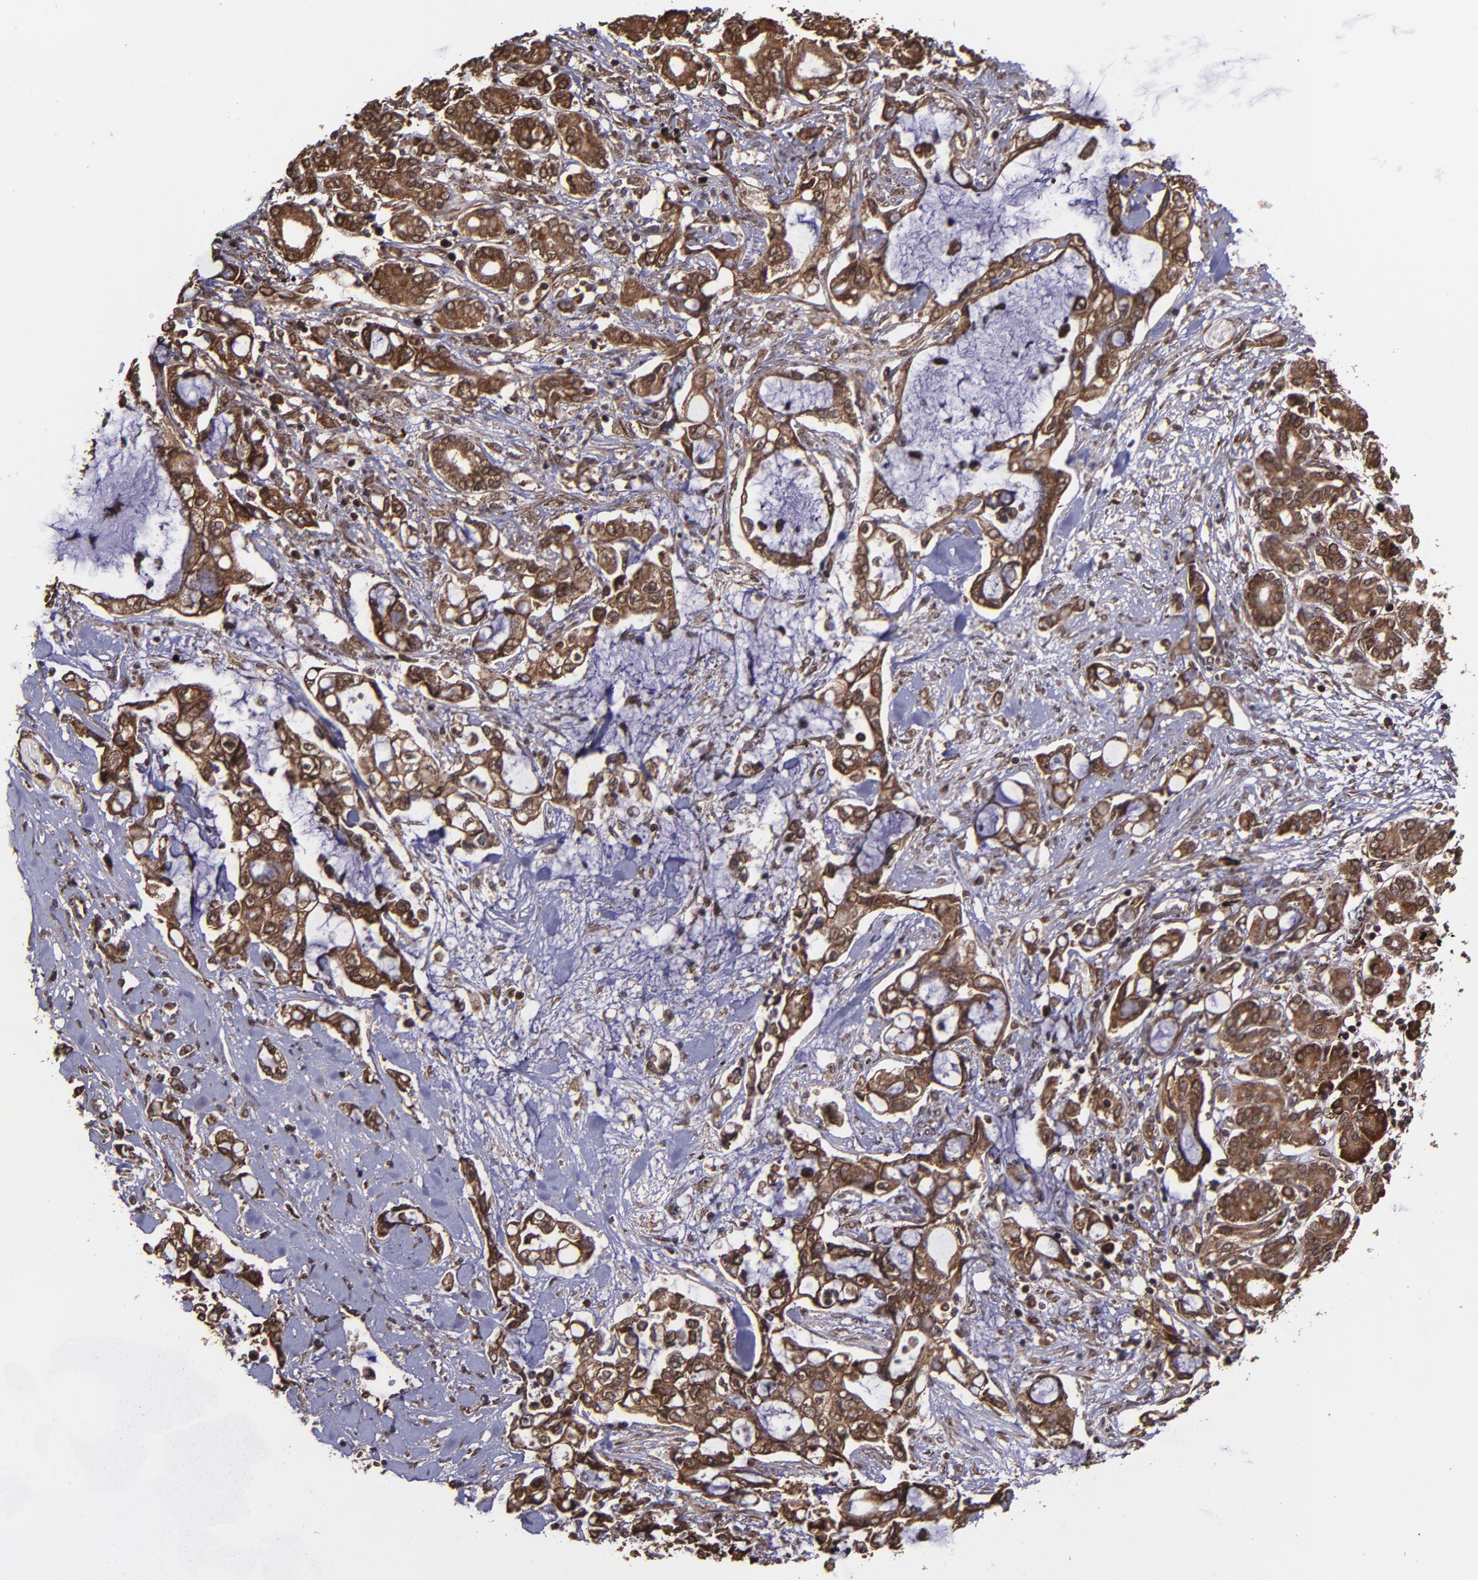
{"staining": {"intensity": "strong", "quantity": ">75%", "location": "cytoplasmic/membranous,nuclear"}, "tissue": "pancreatic cancer", "cell_type": "Tumor cells", "image_type": "cancer", "snomed": [{"axis": "morphology", "description": "Adenocarcinoma, NOS"}, {"axis": "topography", "description": "Pancreas"}], "caption": "Protein expression analysis of pancreatic cancer displays strong cytoplasmic/membranous and nuclear expression in approximately >75% of tumor cells.", "gene": "EIF4ENIF1", "patient": {"sex": "female", "age": 70}}